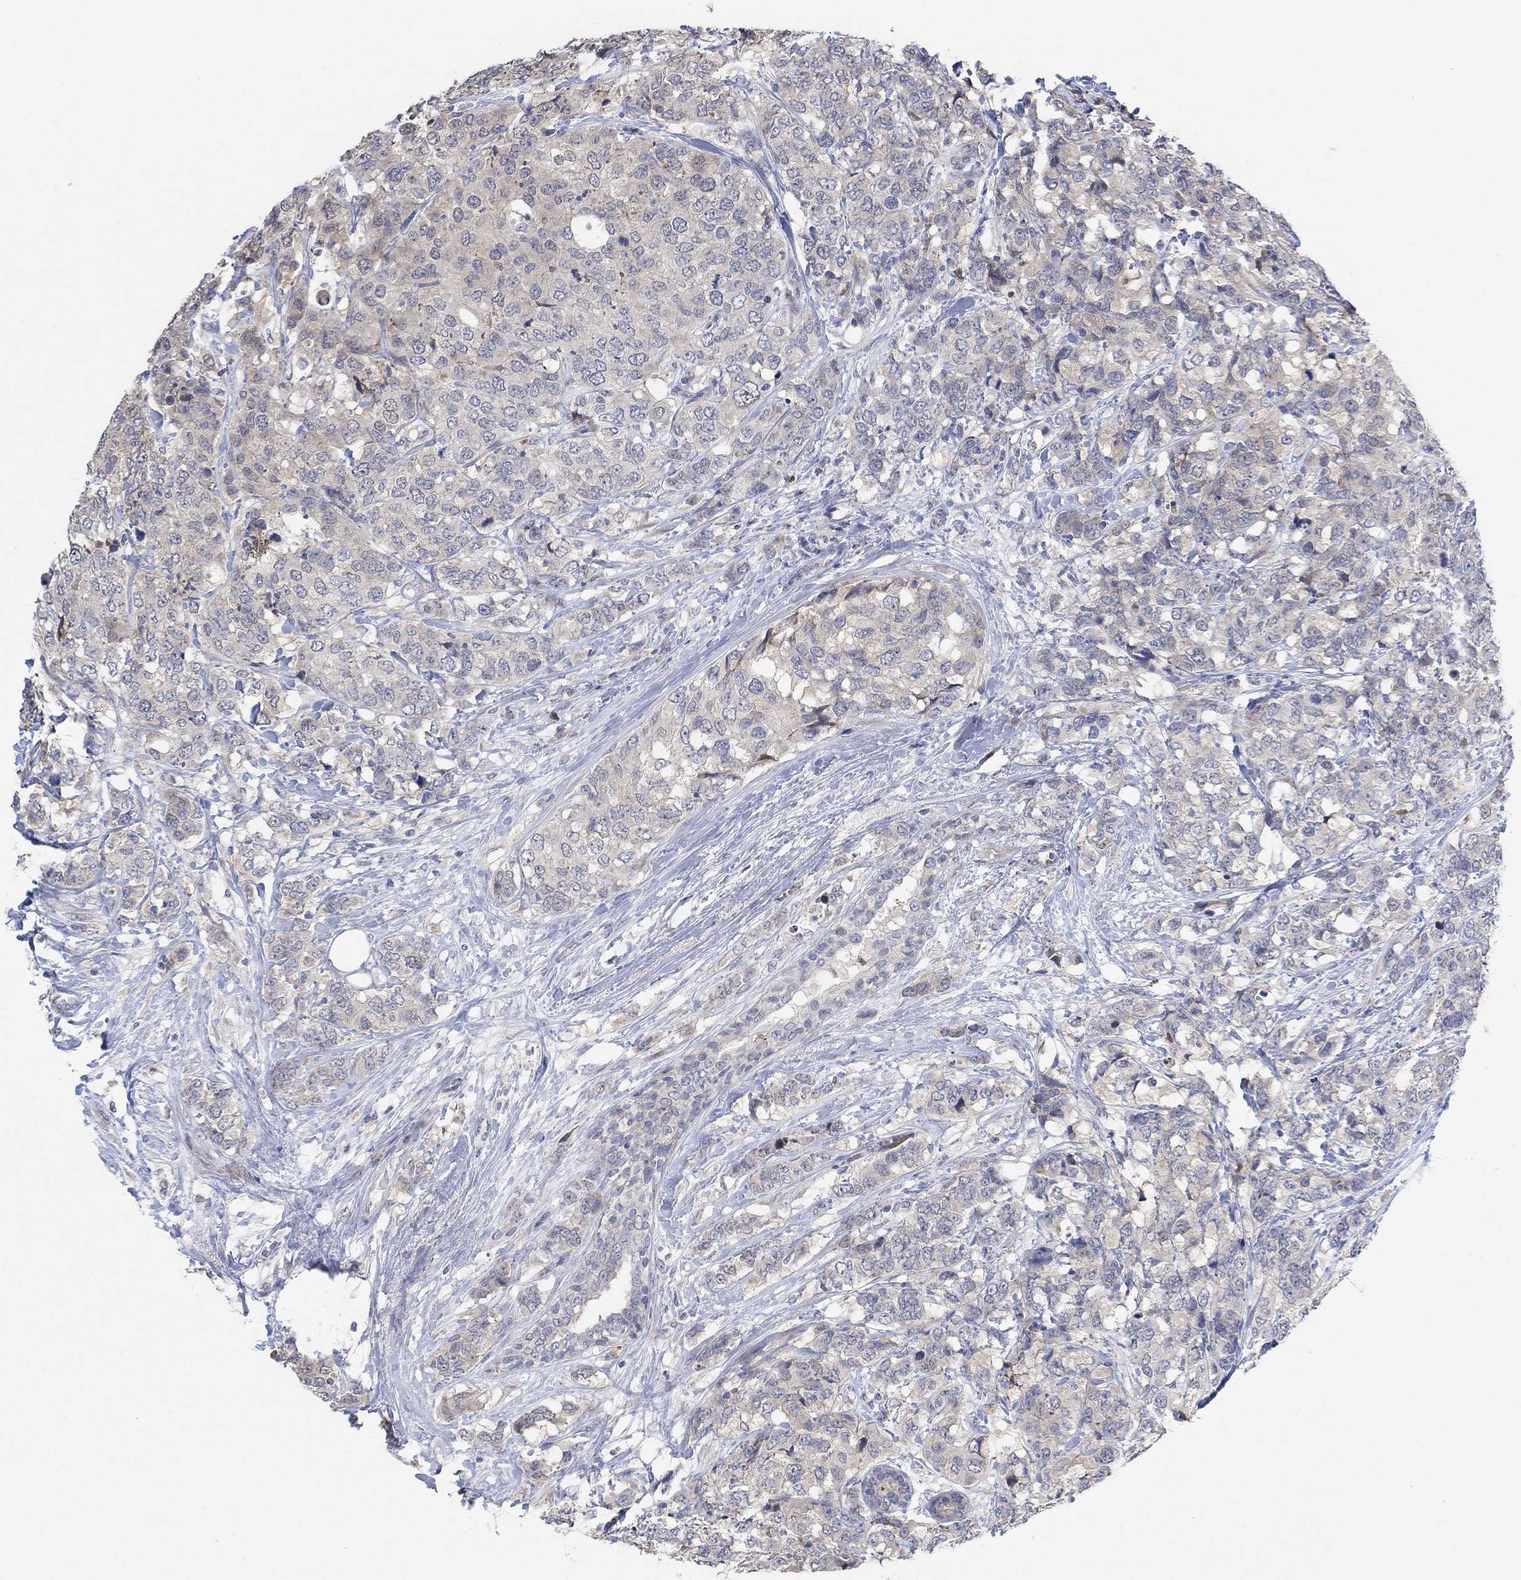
{"staining": {"intensity": "weak", "quantity": "25%-75%", "location": "cytoplasmic/membranous"}, "tissue": "breast cancer", "cell_type": "Tumor cells", "image_type": "cancer", "snomed": [{"axis": "morphology", "description": "Lobular carcinoma"}, {"axis": "topography", "description": "Breast"}], "caption": "Immunohistochemical staining of breast lobular carcinoma exhibits low levels of weak cytoplasmic/membranous expression in about 25%-75% of tumor cells.", "gene": "CNTF", "patient": {"sex": "female", "age": 59}}